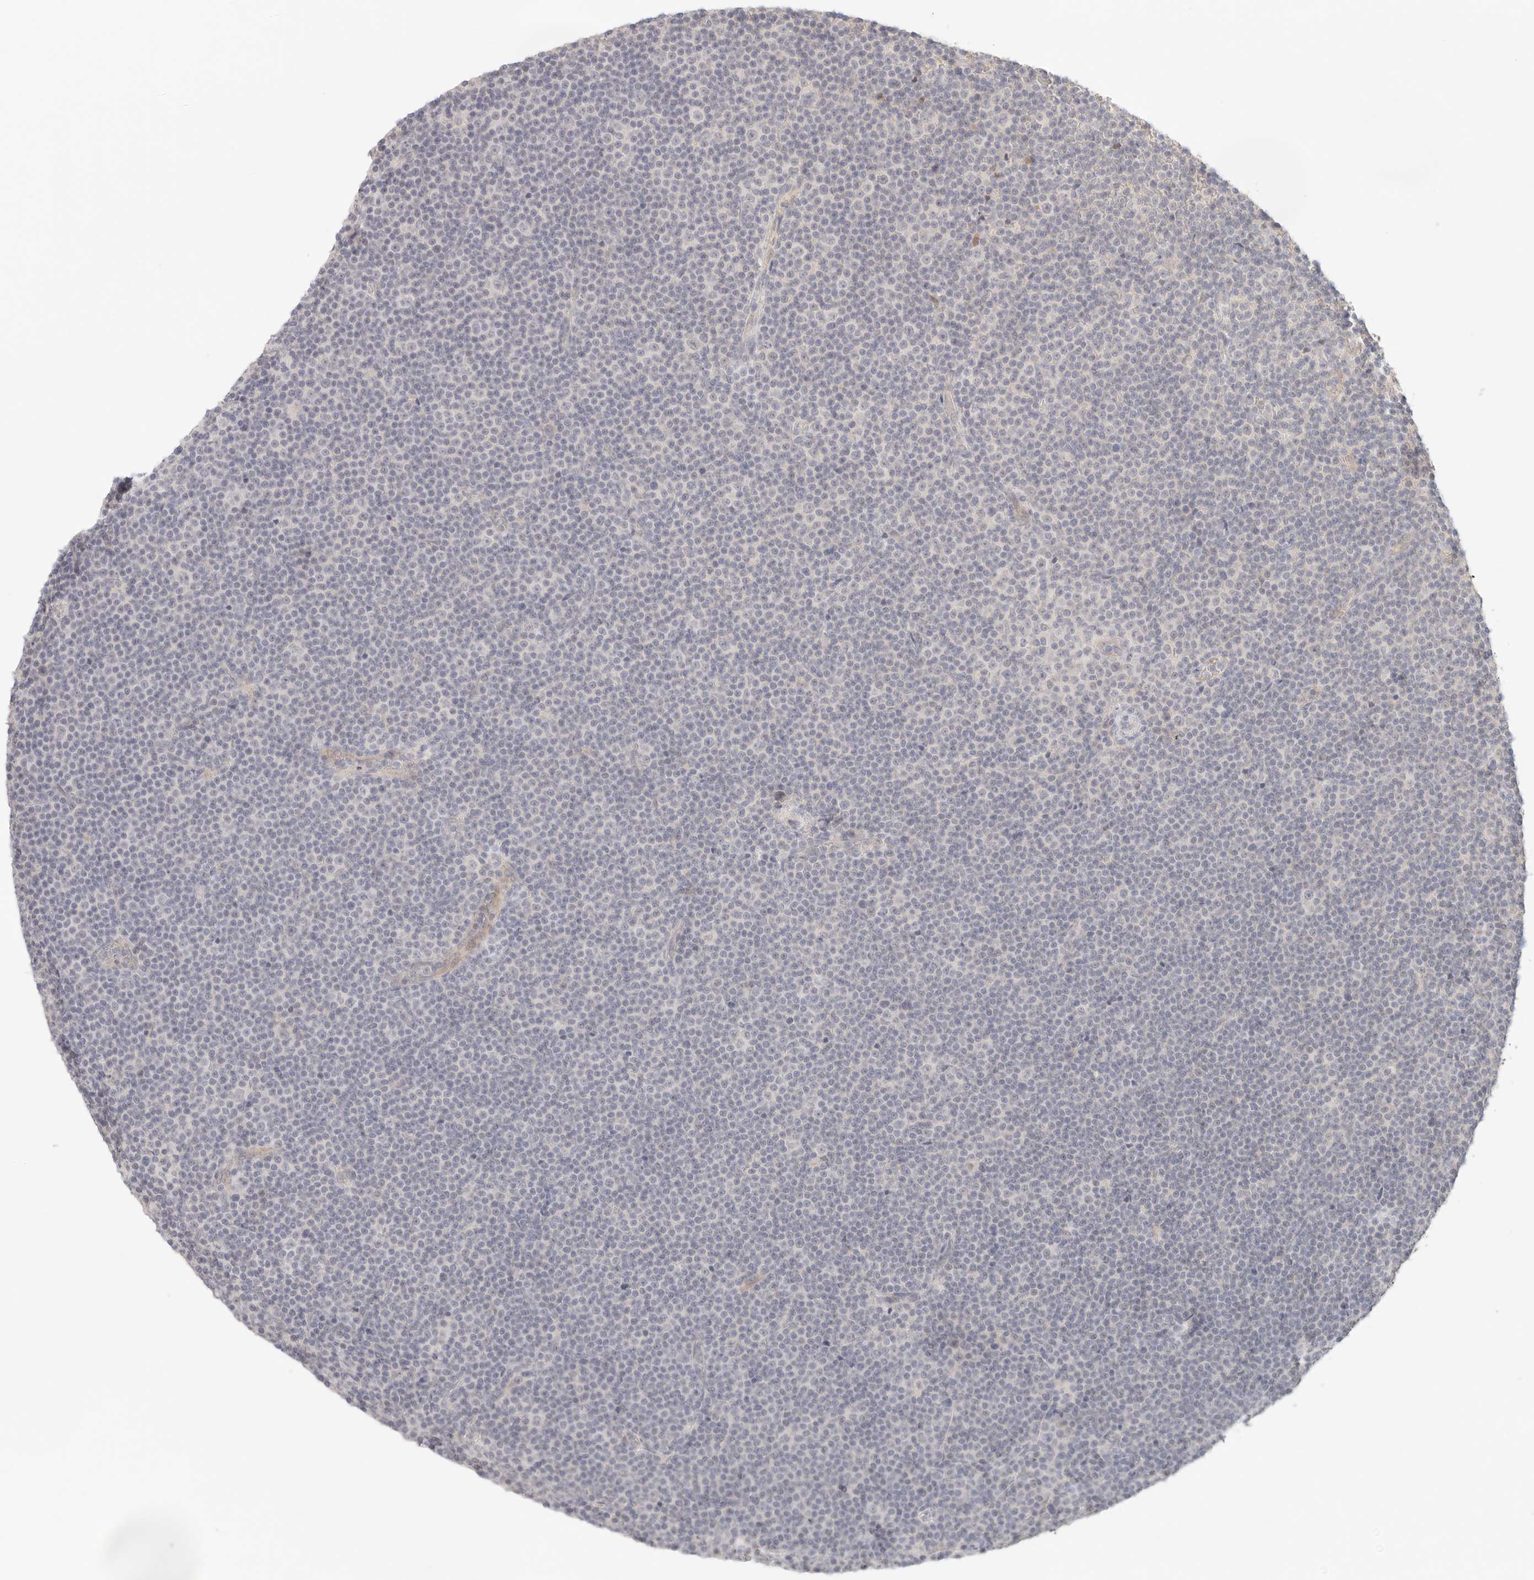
{"staining": {"intensity": "negative", "quantity": "none", "location": "none"}, "tissue": "lymphoma", "cell_type": "Tumor cells", "image_type": "cancer", "snomed": [{"axis": "morphology", "description": "Malignant lymphoma, non-Hodgkin's type, Low grade"}, {"axis": "topography", "description": "Lymph node"}], "caption": "An IHC histopathology image of lymphoma is shown. There is no staining in tumor cells of lymphoma.", "gene": "SPHK1", "patient": {"sex": "female", "age": 67}}